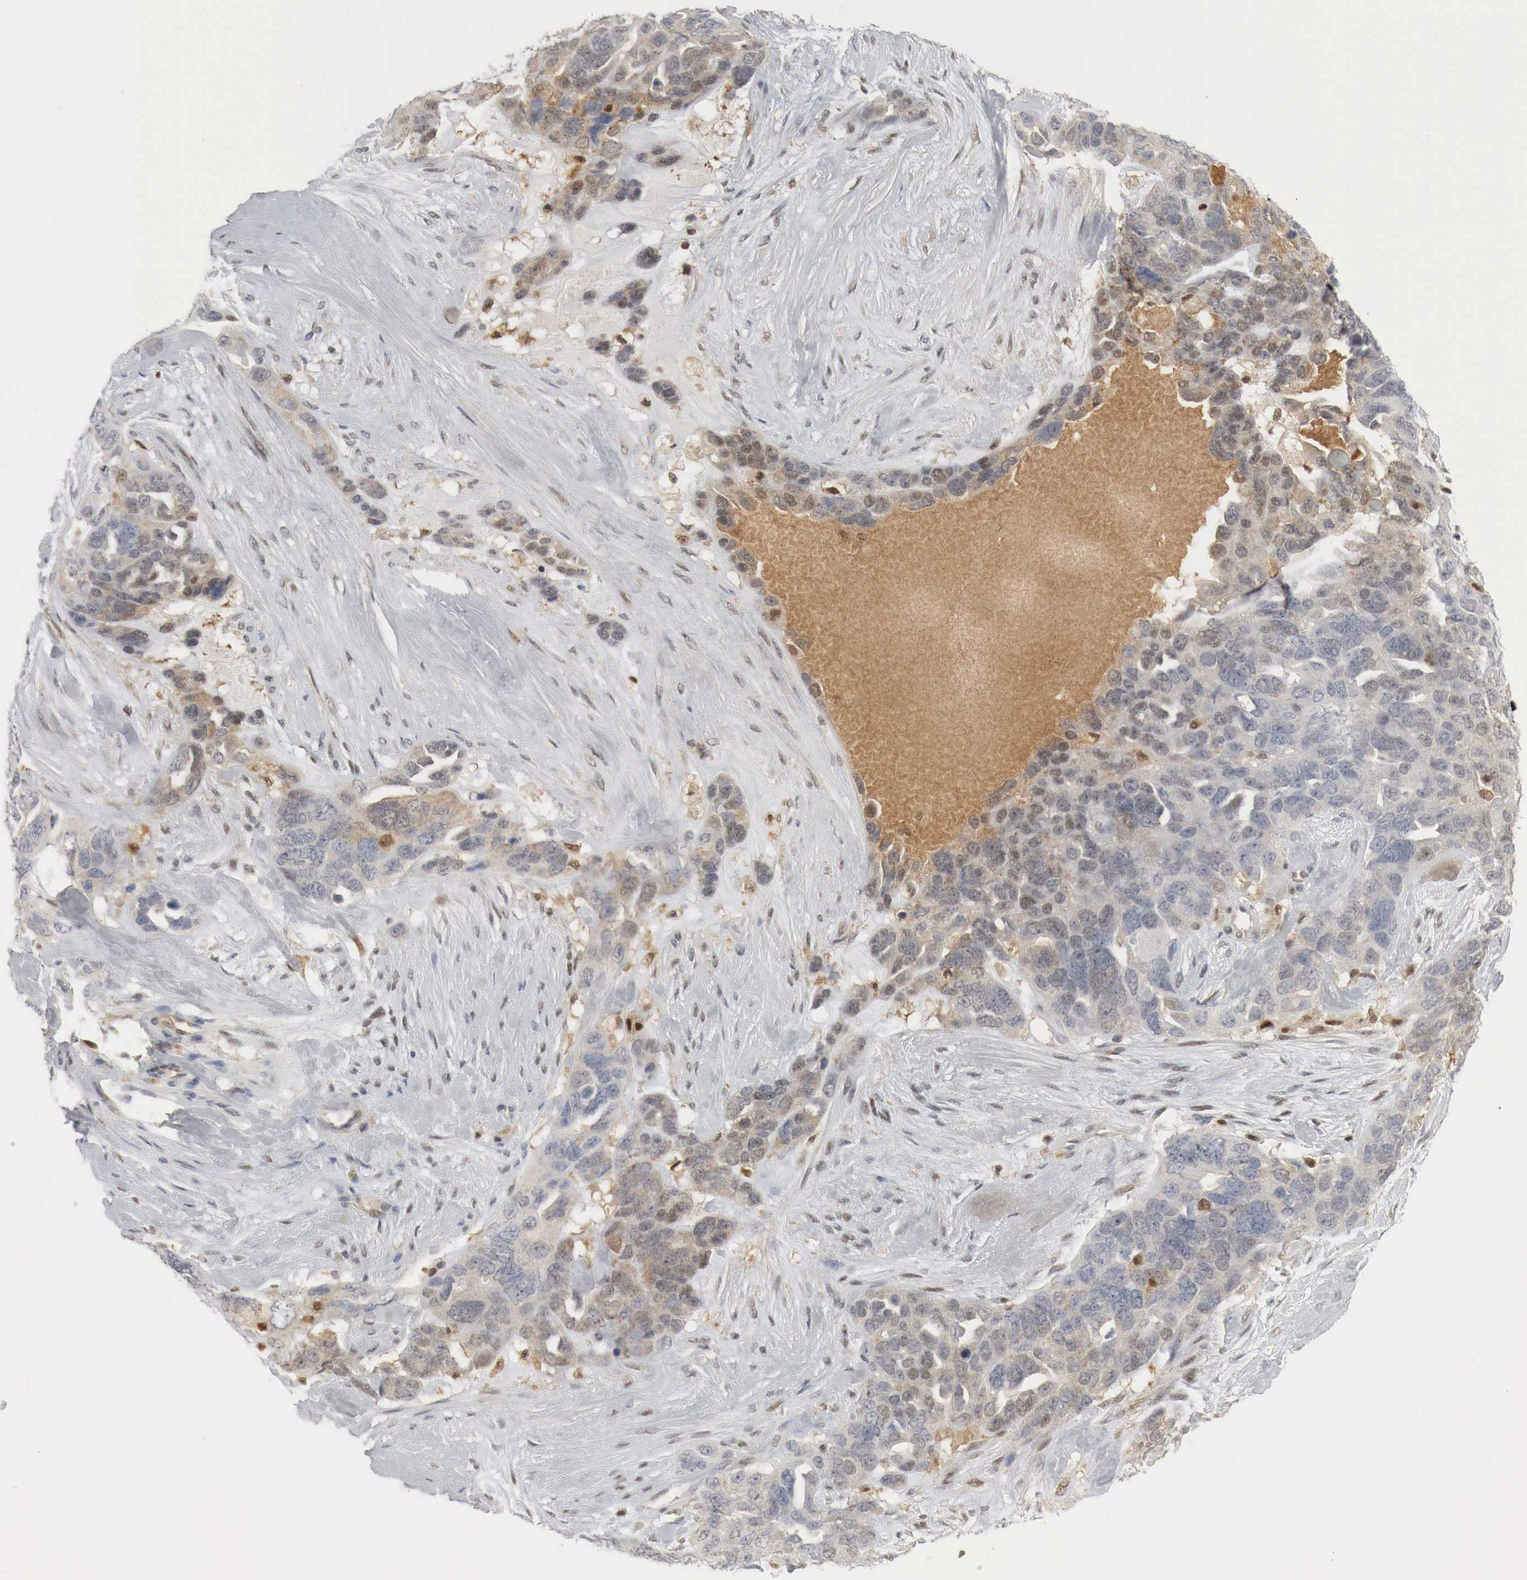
{"staining": {"intensity": "weak", "quantity": "<25%", "location": "cytoplasmic/membranous,nuclear"}, "tissue": "ovarian cancer", "cell_type": "Tumor cells", "image_type": "cancer", "snomed": [{"axis": "morphology", "description": "Cystadenocarcinoma, serous, NOS"}, {"axis": "topography", "description": "Ovary"}], "caption": "The histopathology image displays no staining of tumor cells in ovarian cancer.", "gene": "MYC", "patient": {"sex": "female", "age": 63}}